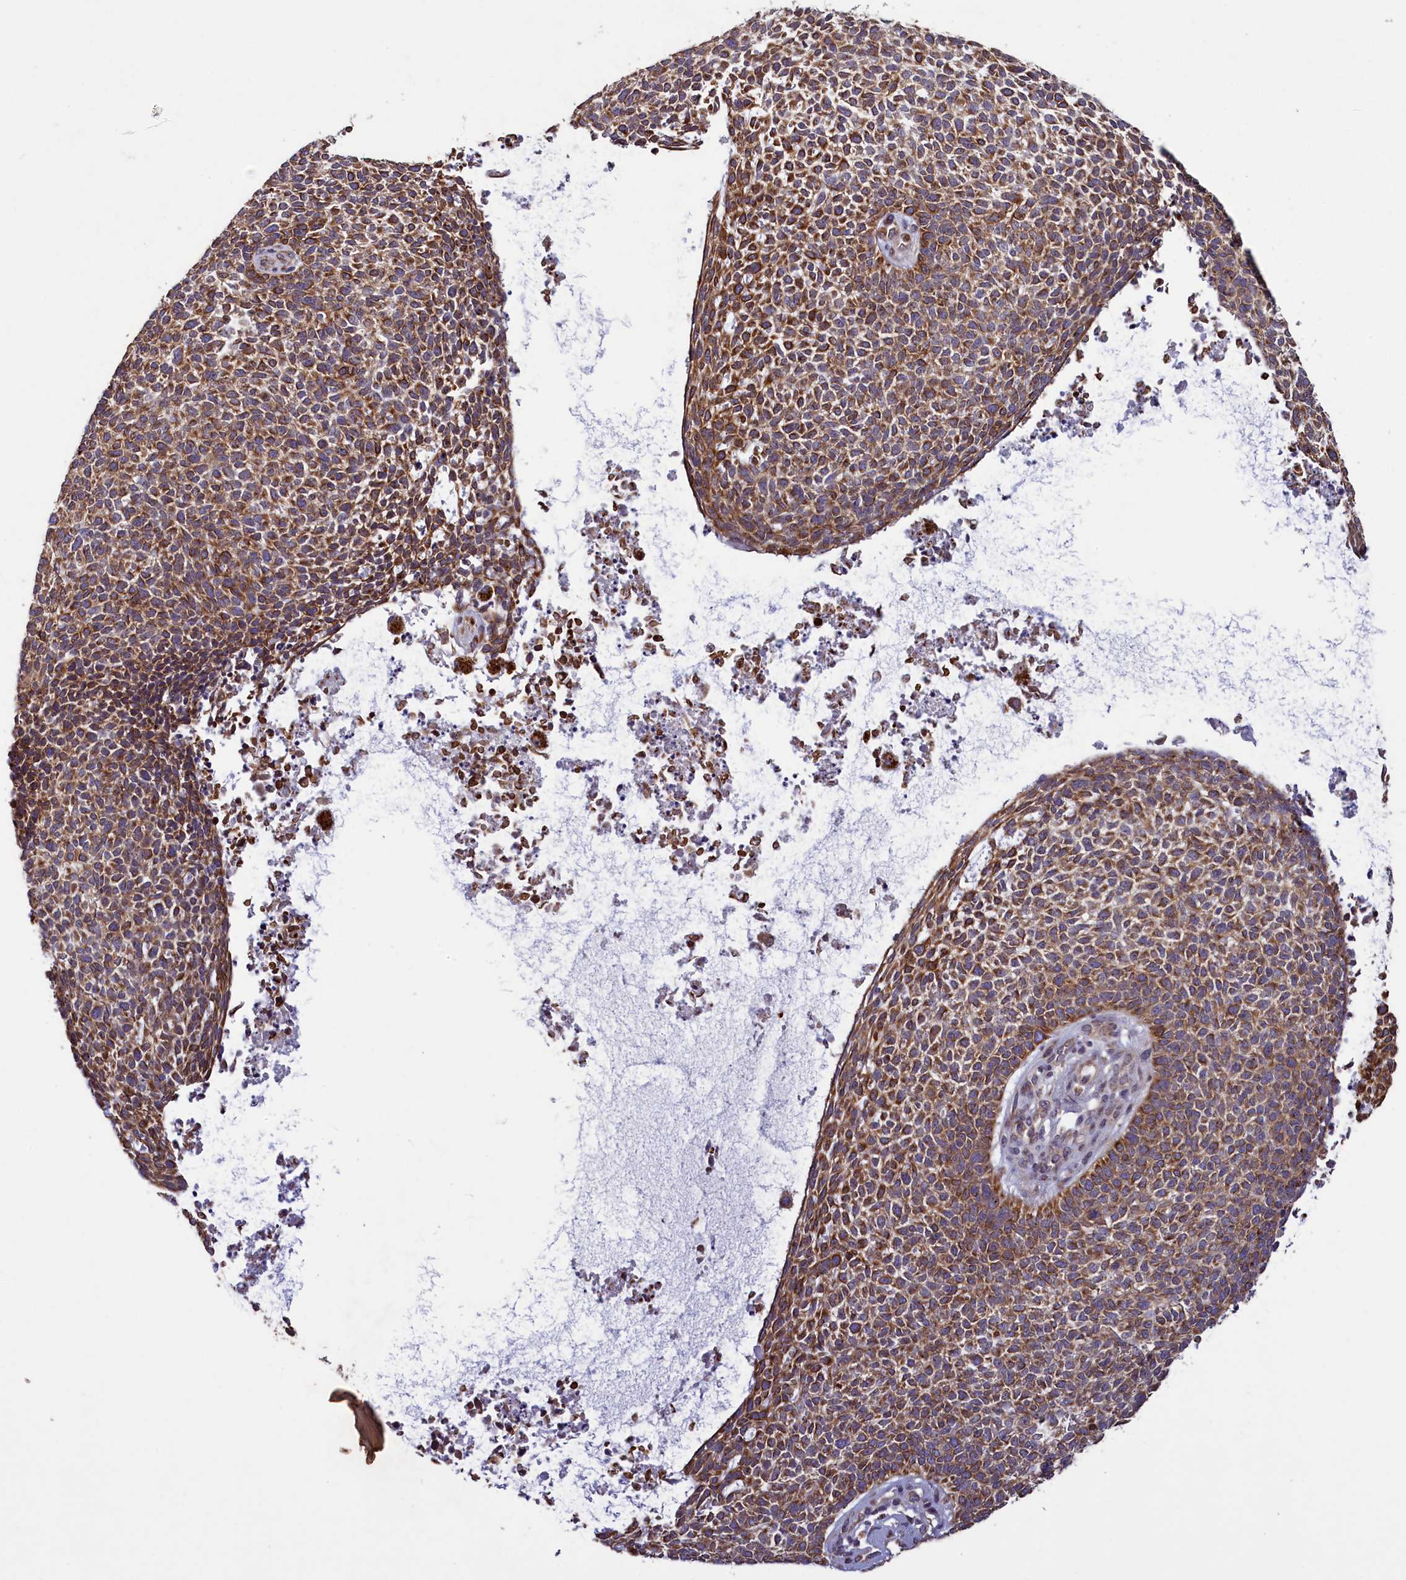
{"staining": {"intensity": "moderate", "quantity": ">75%", "location": "cytoplasmic/membranous"}, "tissue": "skin cancer", "cell_type": "Tumor cells", "image_type": "cancer", "snomed": [{"axis": "morphology", "description": "Basal cell carcinoma"}, {"axis": "topography", "description": "Skin"}], "caption": "Immunohistochemical staining of skin basal cell carcinoma shows moderate cytoplasmic/membranous protein expression in about >75% of tumor cells.", "gene": "ACAD8", "patient": {"sex": "female", "age": 84}}